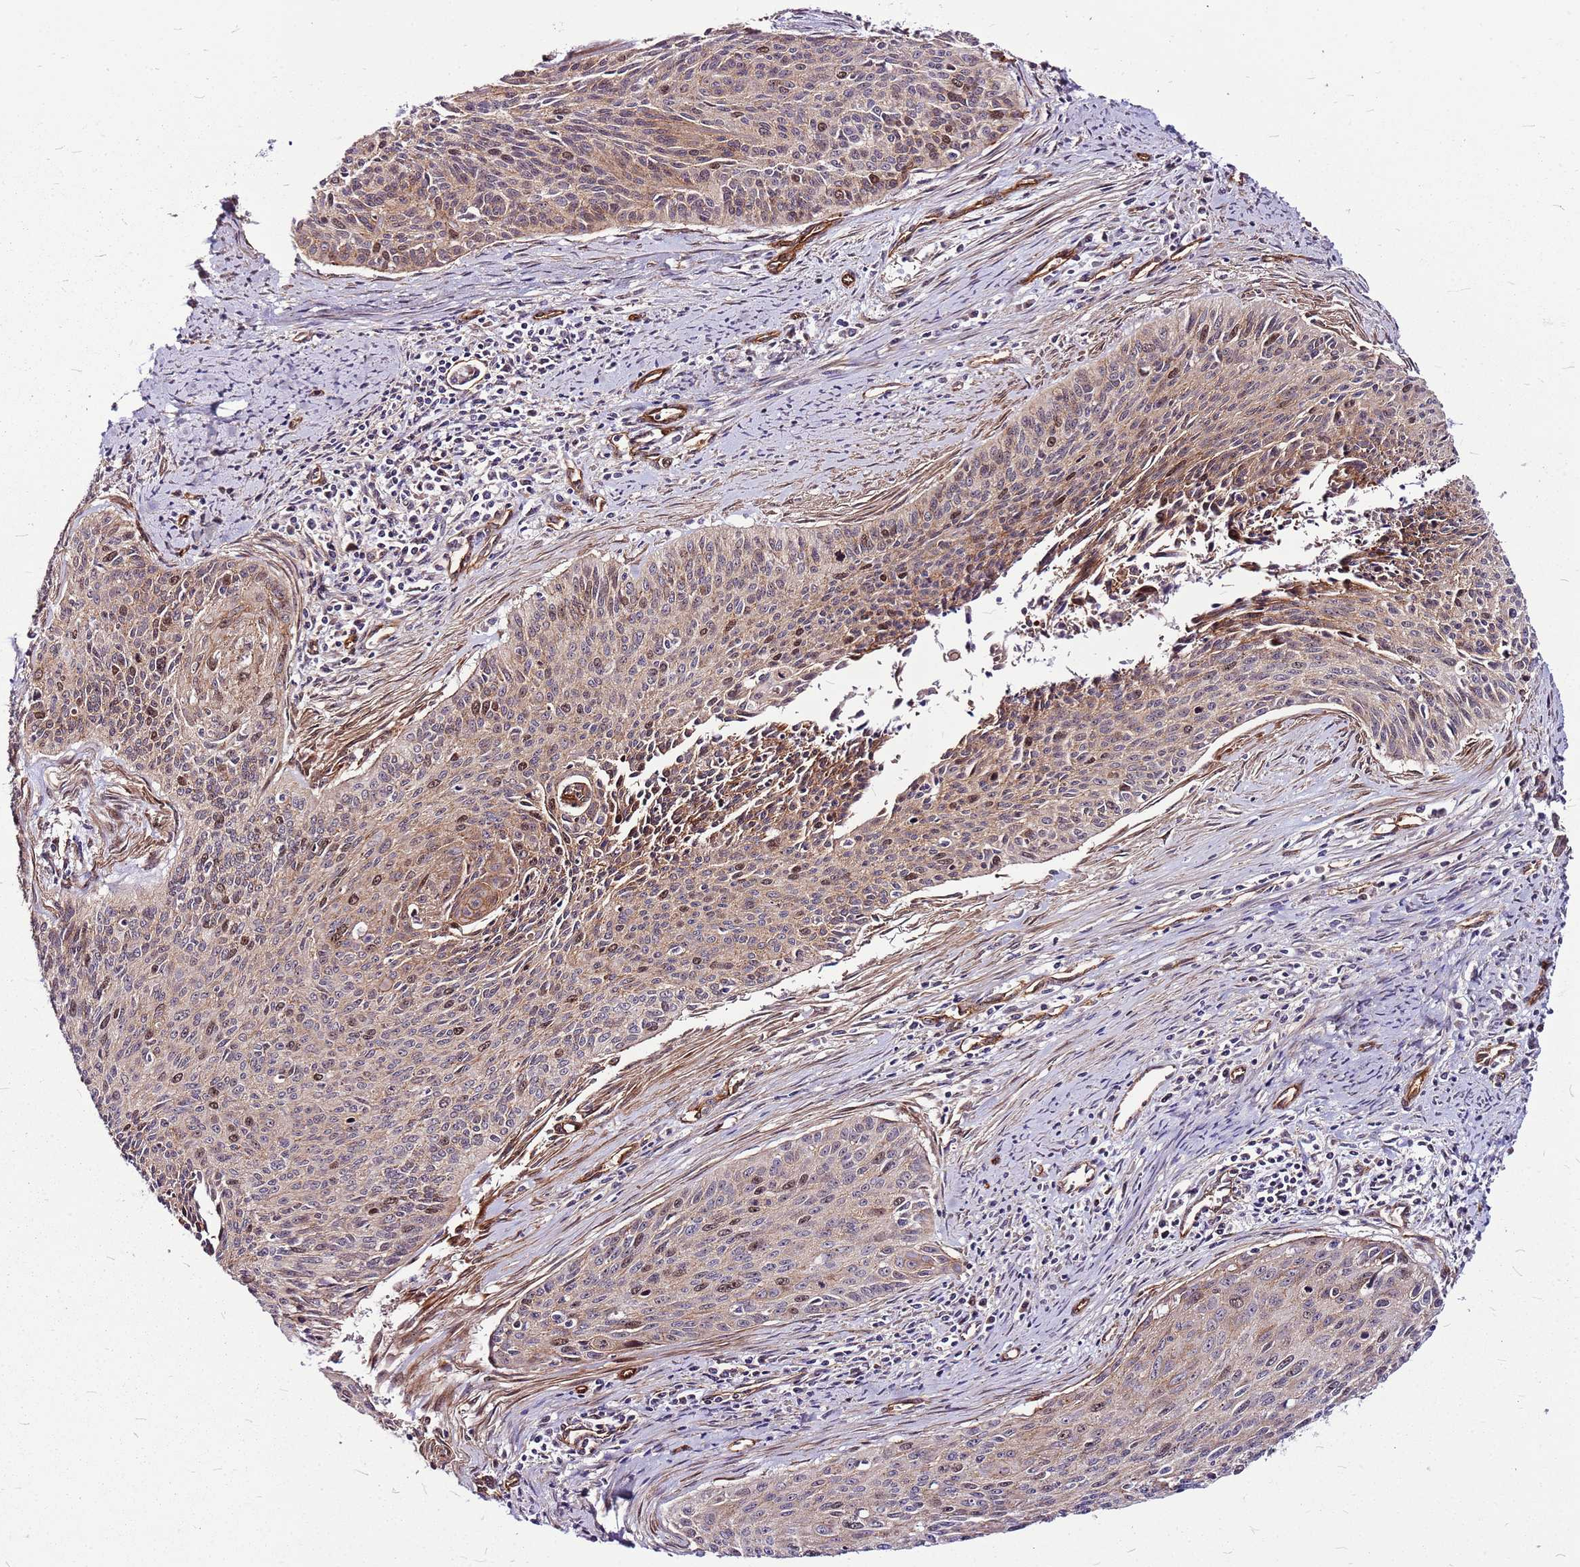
{"staining": {"intensity": "moderate", "quantity": "25%-75%", "location": "cytoplasmic/membranous,nuclear"}, "tissue": "cervical cancer", "cell_type": "Tumor cells", "image_type": "cancer", "snomed": [{"axis": "morphology", "description": "Squamous cell carcinoma, NOS"}, {"axis": "topography", "description": "Cervix"}], "caption": "Moderate cytoplasmic/membranous and nuclear expression for a protein is appreciated in approximately 25%-75% of tumor cells of cervical squamous cell carcinoma using immunohistochemistry (IHC).", "gene": "TOPAZ1", "patient": {"sex": "female", "age": 55}}